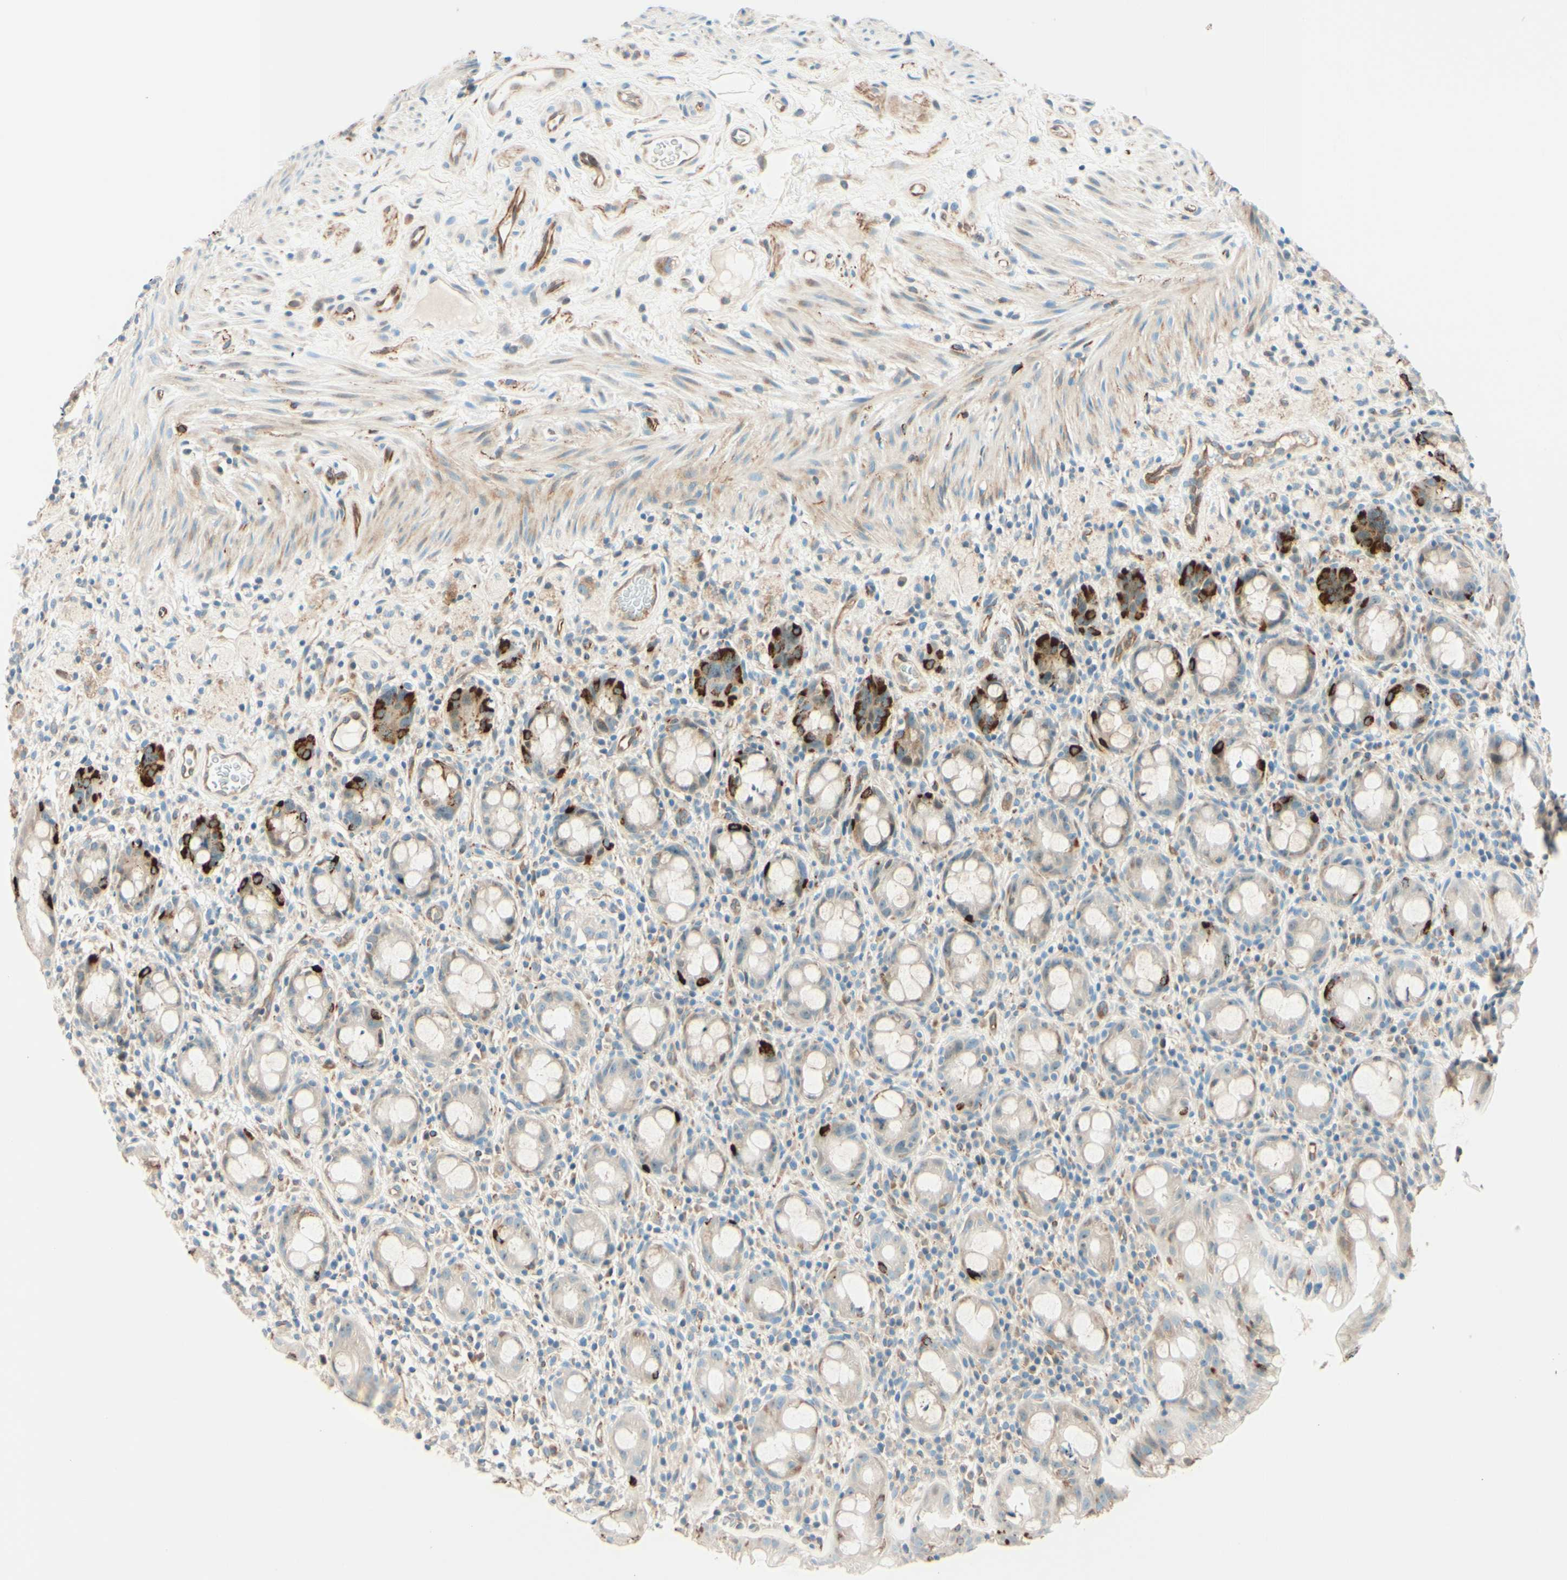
{"staining": {"intensity": "weak", "quantity": ">75%", "location": "cytoplasmic/membranous"}, "tissue": "rectum", "cell_type": "Glandular cells", "image_type": "normal", "snomed": [{"axis": "morphology", "description": "Normal tissue, NOS"}, {"axis": "topography", "description": "Rectum"}], "caption": "An immunohistochemistry histopathology image of benign tissue is shown. Protein staining in brown highlights weak cytoplasmic/membranous positivity in rectum within glandular cells. The staining is performed using DAB (3,3'-diaminobenzidine) brown chromogen to label protein expression. The nuclei are counter-stained blue using hematoxylin.", "gene": "TAOK2", "patient": {"sex": "male", "age": 44}}